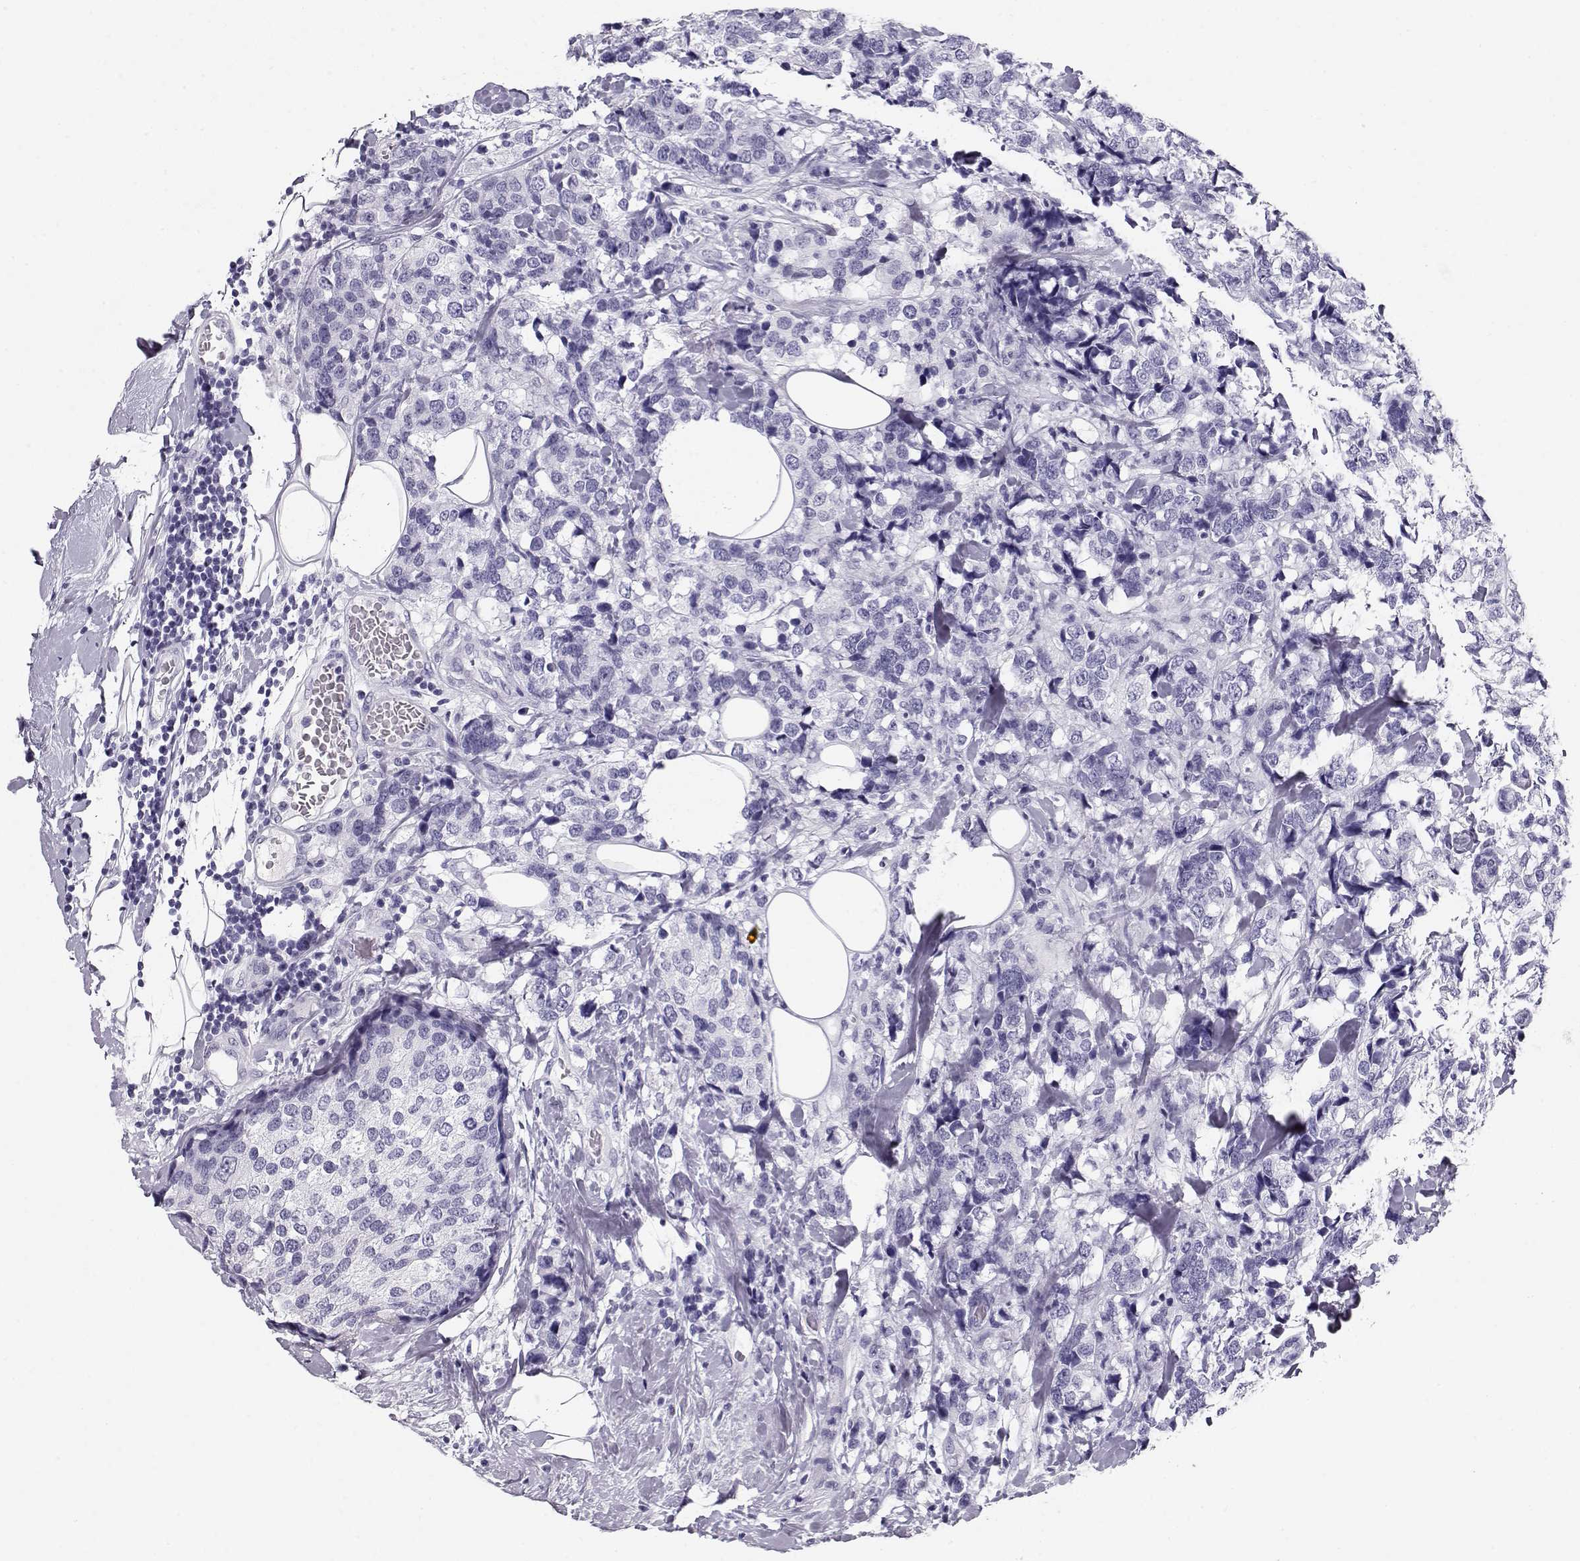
{"staining": {"intensity": "negative", "quantity": "none", "location": "none"}, "tissue": "breast cancer", "cell_type": "Tumor cells", "image_type": "cancer", "snomed": [{"axis": "morphology", "description": "Lobular carcinoma"}, {"axis": "topography", "description": "Breast"}], "caption": "DAB immunohistochemical staining of human breast lobular carcinoma exhibits no significant positivity in tumor cells.", "gene": "MAGEC1", "patient": {"sex": "female", "age": 59}}